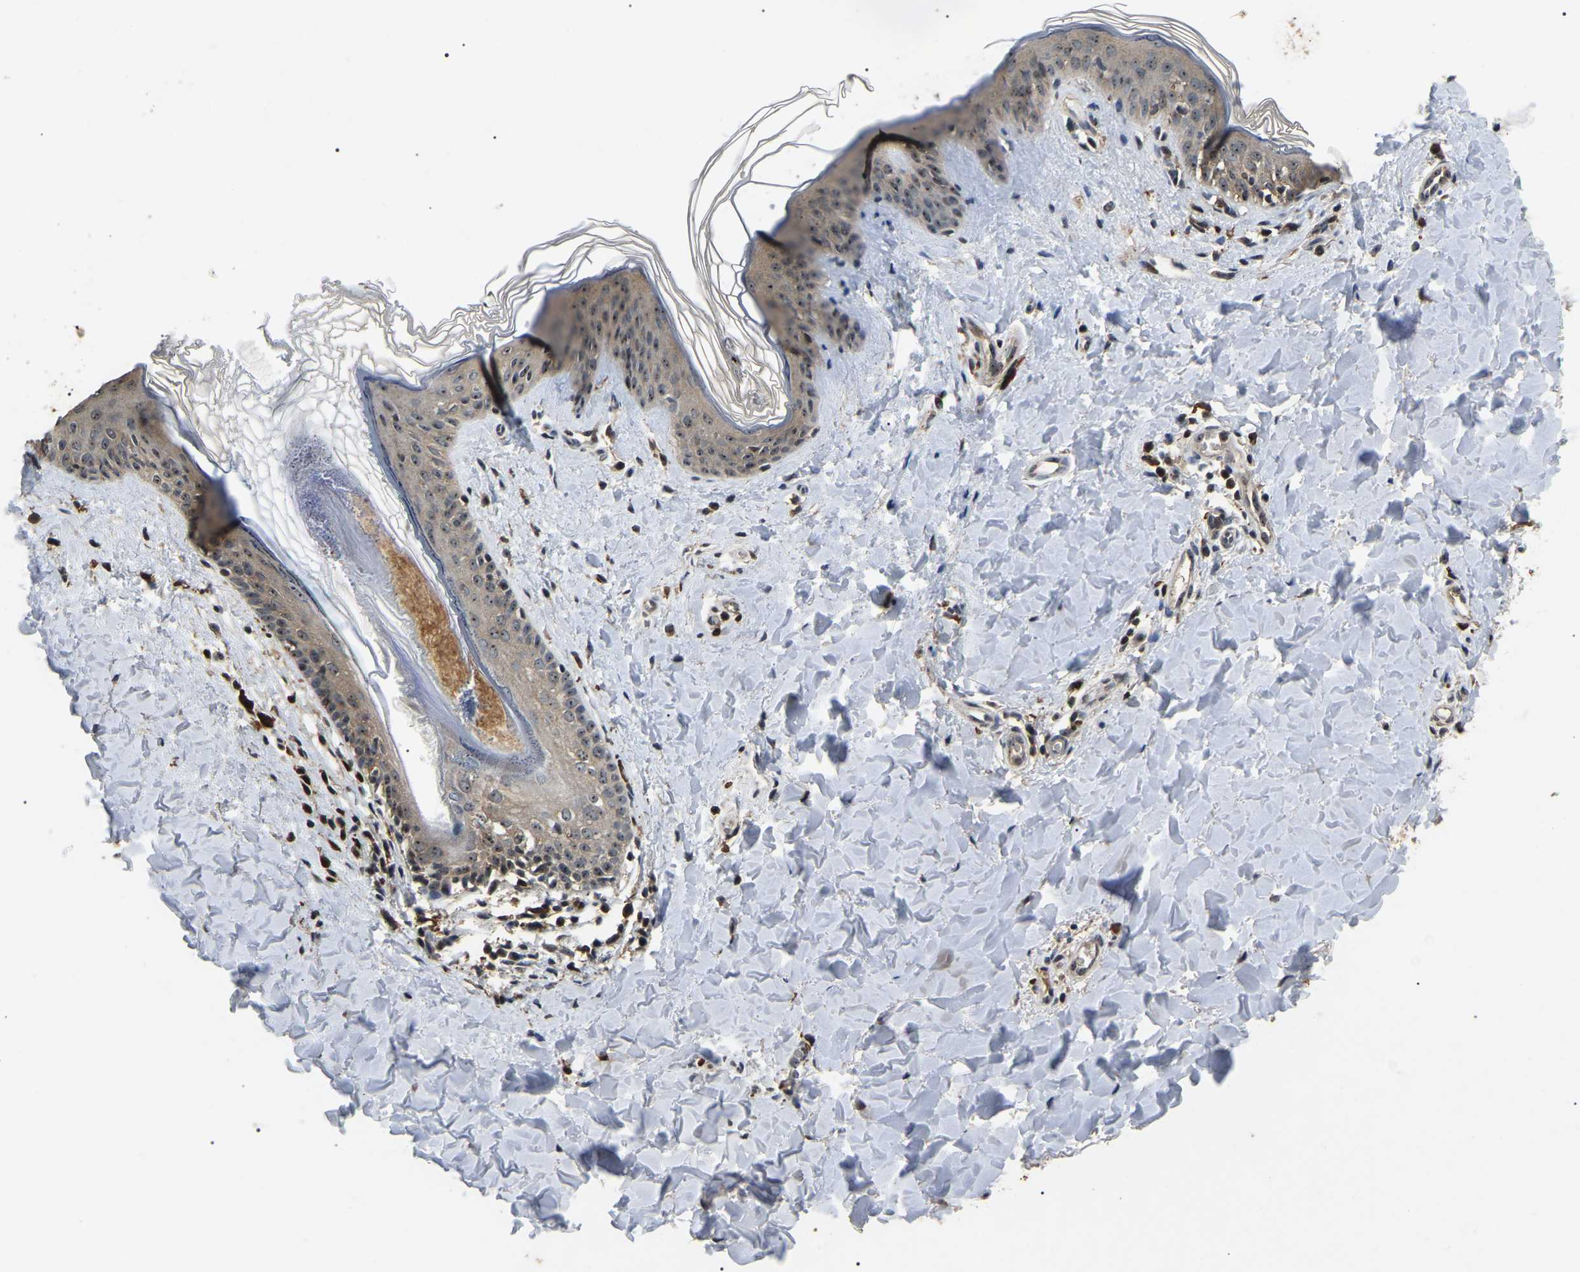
{"staining": {"intensity": "moderate", "quantity": ">75%", "location": "cytoplasmic/membranous,nuclear"}, "tissue": "skin", "cell_type": "Fibroblasts", "image_type": "normal", "snomed": [{"axis": "morphology", "description": "Normal tissue, NOS"}, {"axis": "topography", "description": "Skin"}], "caption": "This photomicrograph demonstrates unremarkable skin stained with IHC to label a protein in brown. The cytoplasmic/membranous,nuclear of fibroblasts show moderate positivity for the protein. Nuclei are counter-stained blue.", "gene": "RBM28", "patient": {"sex": "female", "age": 17}}